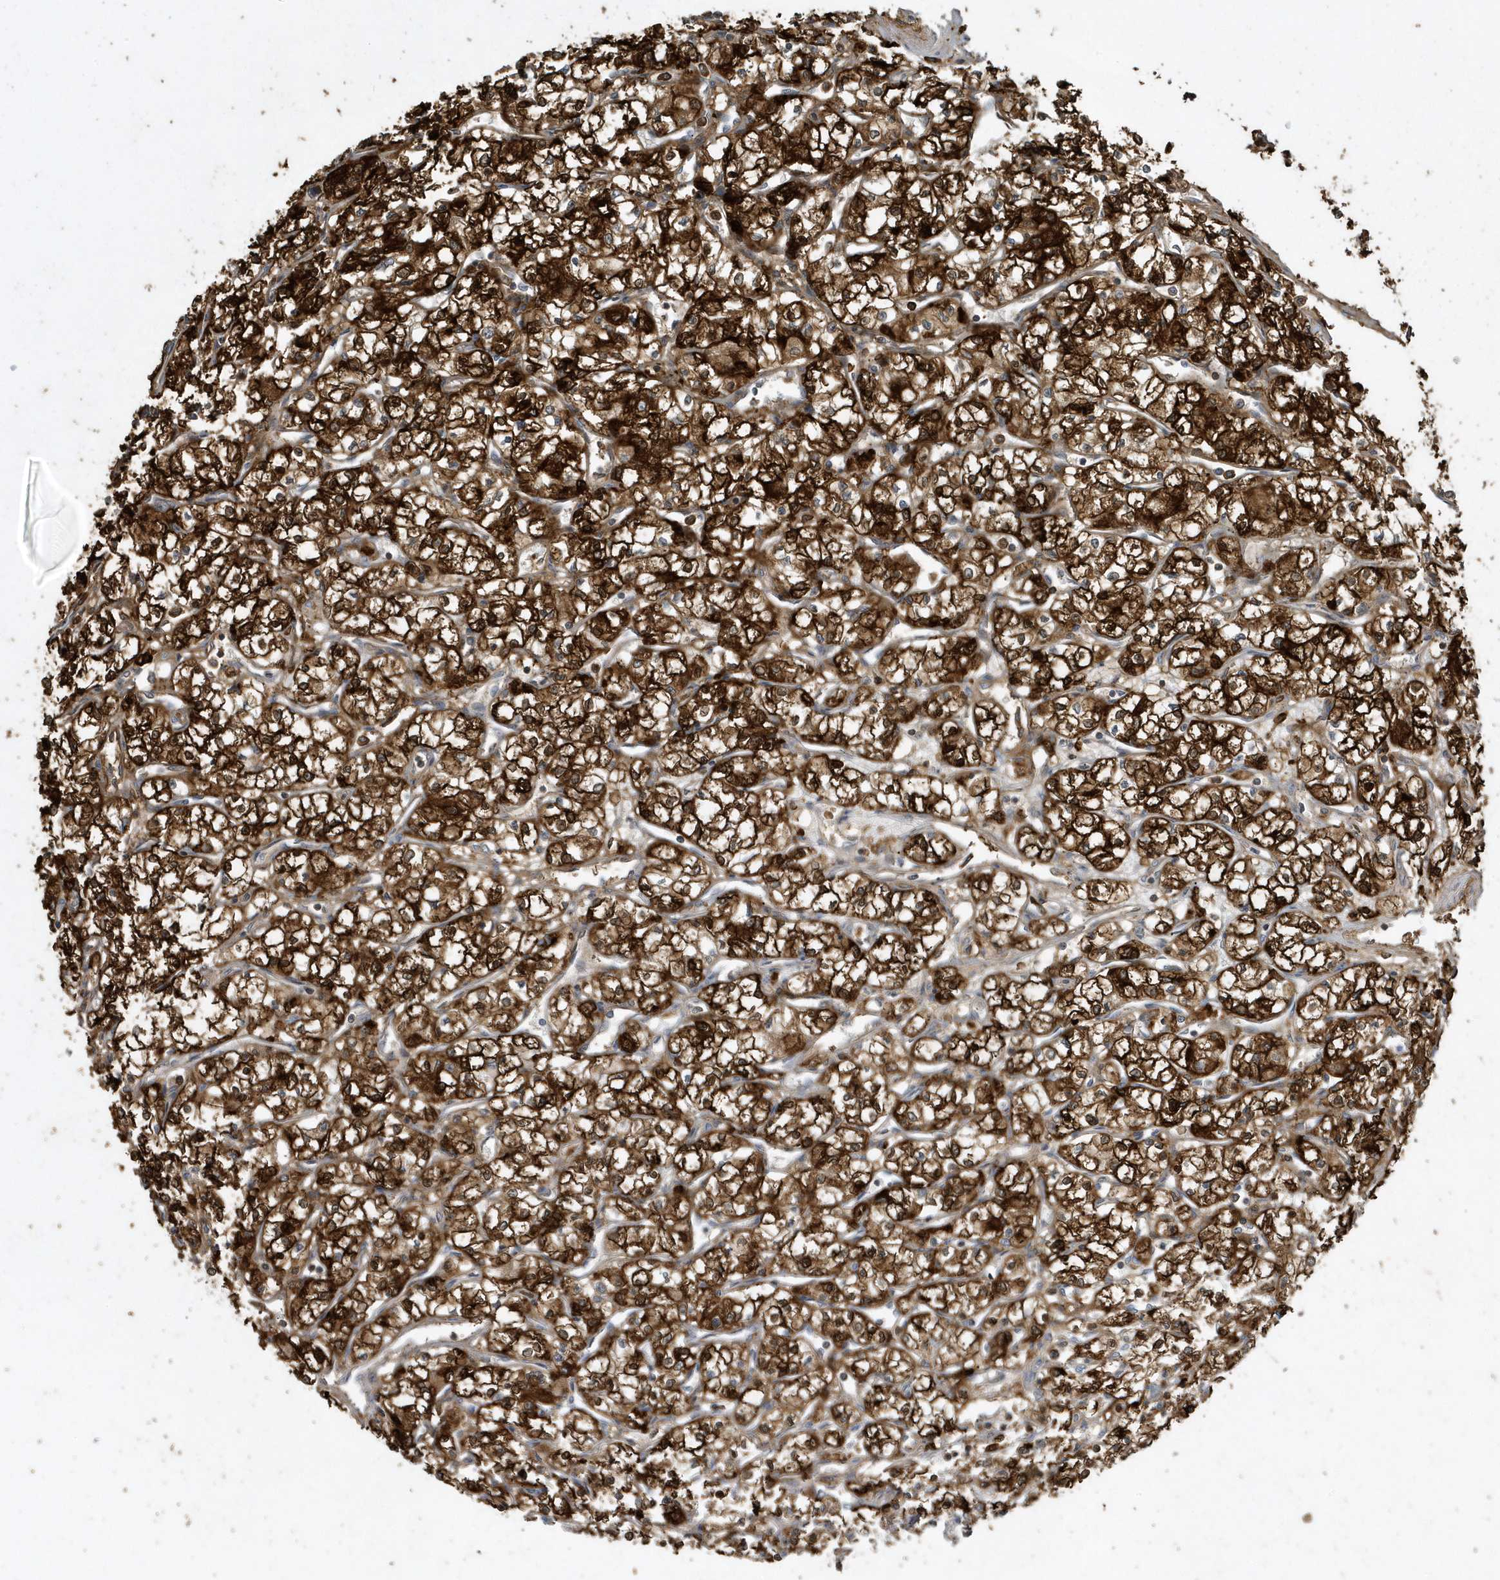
{"staining": {"intensity": "strong", "quantity": ">75%", "location": "cytoplasmic/membranous"}, "tissue": "renal cancer", "cell_type": "Tumor cells", "image_type": "cancer", "snomed": [{"axis": "morphology", "description": "Adenocarcinoma, NOS"}, {"axis": "topography", "description": "Kidney"}], "caption": "Immunohistochemical staining of adenocarcinoma (renal) exhibits high levels of strong cytoplasmic/membranous protein positivity in about >75% of tumor cells.", "gene": "CLCN6", "patient": {"sex": "male", "age": 59}}